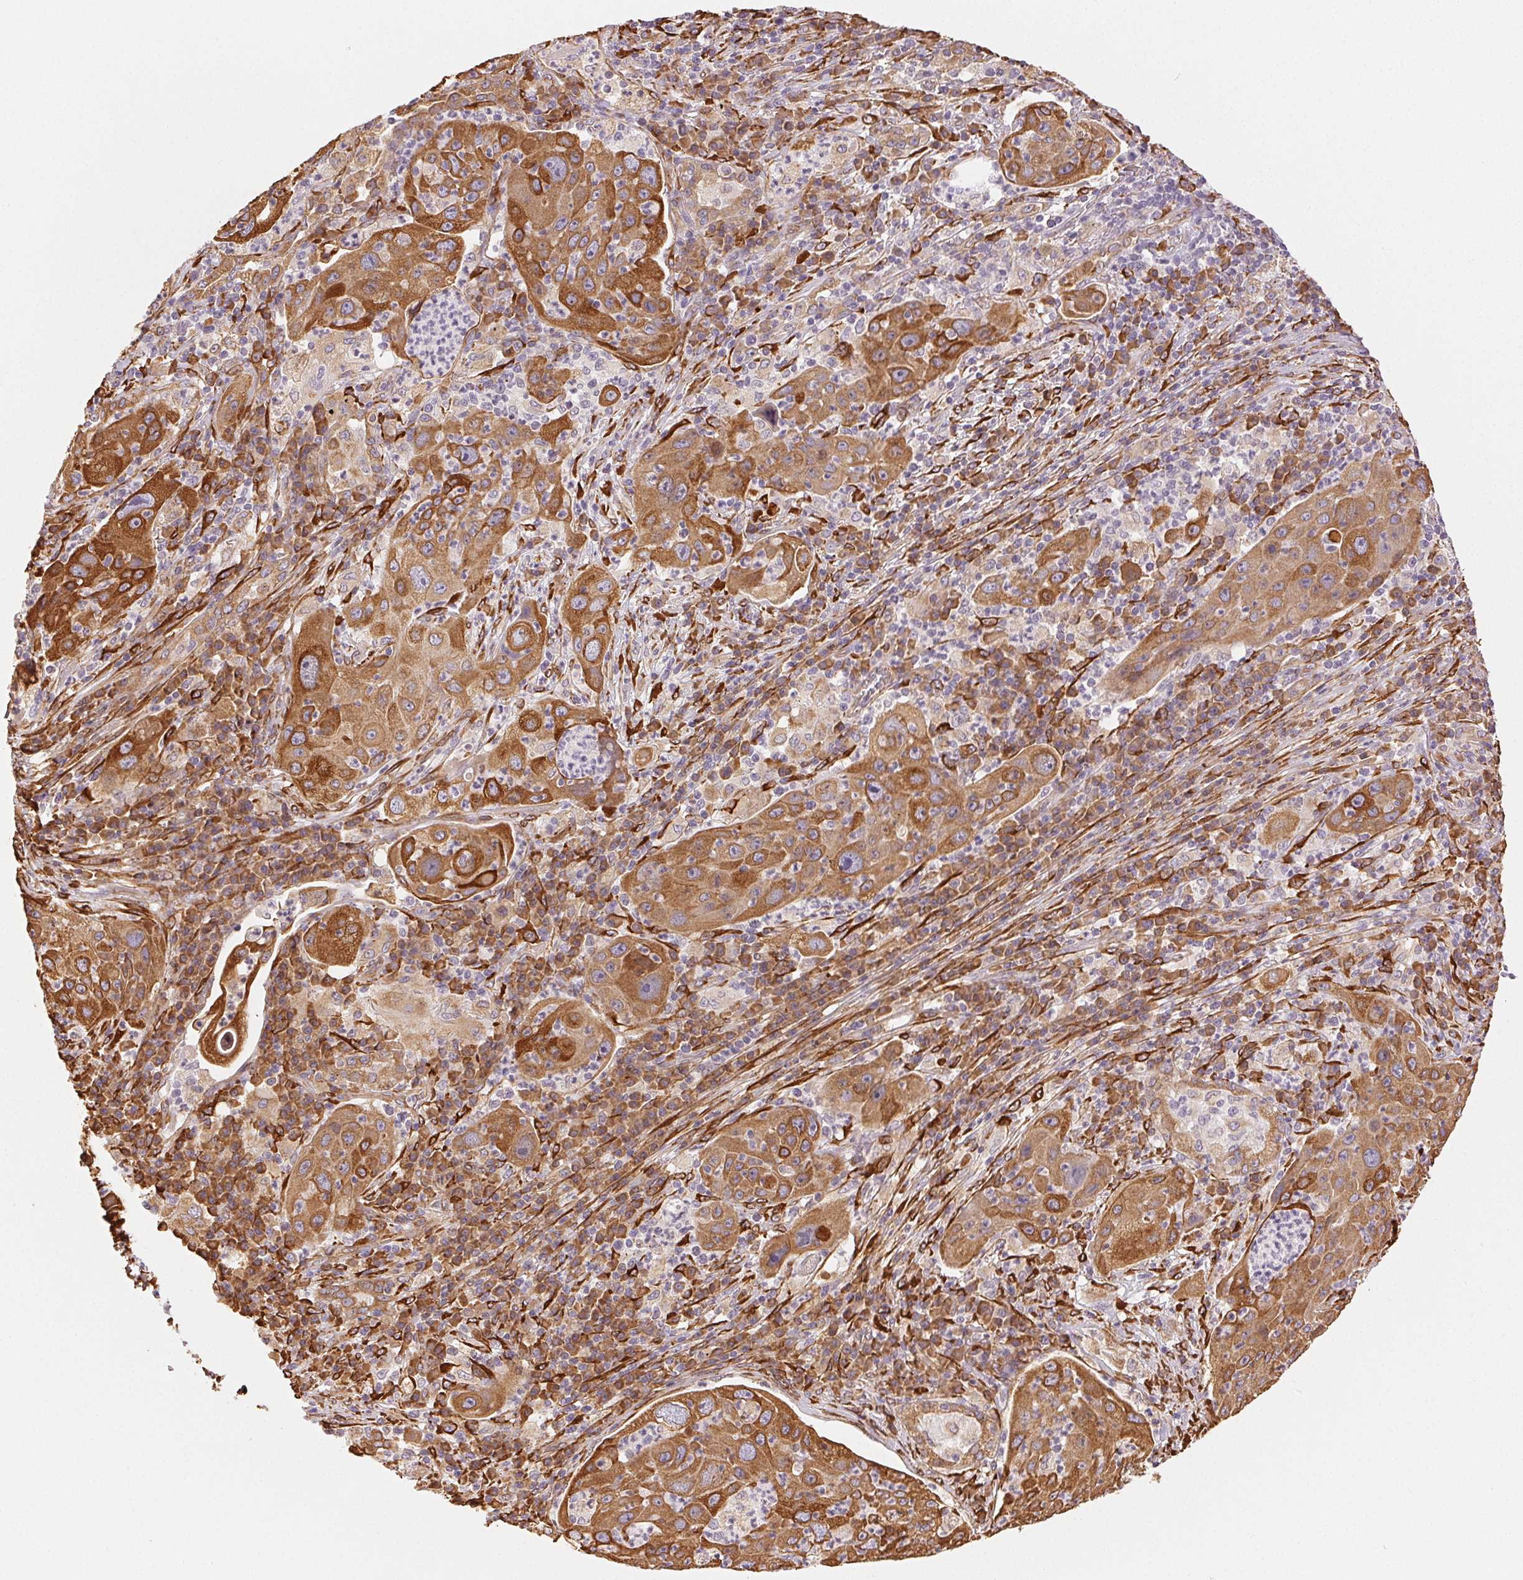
{"staining": {"intensity": "moderate", "quantity": ">75%", "location": "cytoplasmic/membranous"}, "tissue": "lung cancer", "cell_type": "Tumor cells", "image_type": "cancer", "snomed": [{"axis": "morphology", "description": "Squamous cell carcinoma, NOS"}, {"axis": "topography", "description": "Lung"}], "caption": "Protein analysis of lung cancer tissue reveals moderate cytoplasmic/membranous staining in approximately >75% of tumor cells.", "gene": "RCN3", "patient": {"sex": "female", "age": 59}}